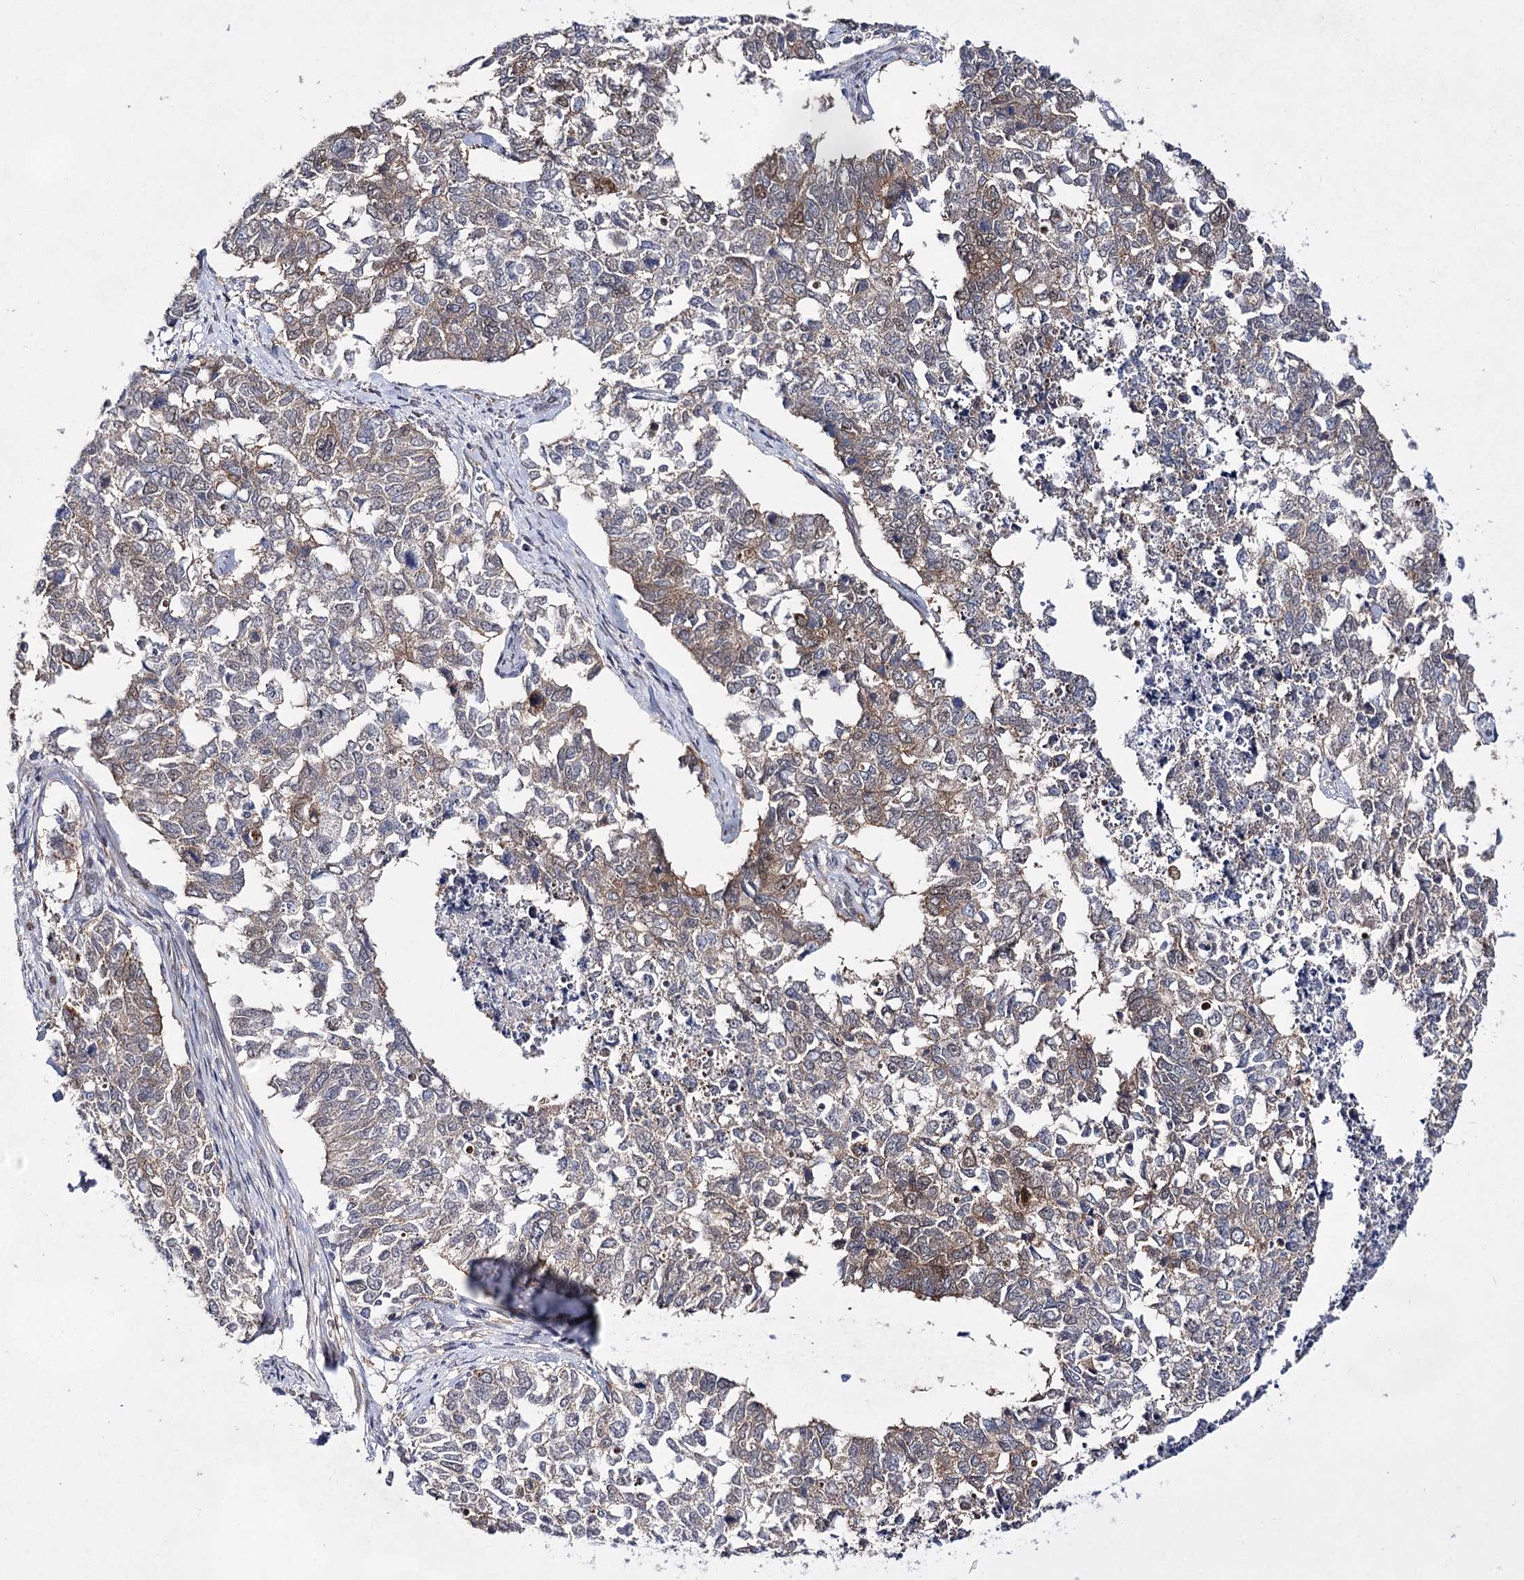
{"staining": {"intensity": "weak", "quantity": "25%-75%", "location": "cytoplasmic/membranous,nuclear"}, "tissue": "cervical cancer", "cell_type": "Tumor cells", "image_type": "cancer", "snomed": [{"axis": "morphology", "description": "Squamous cell carcinoma, NOS"}, {"axis": "topography", "description": "Cervix"}], "caption": "Immunohistochemistry (IHC) (DAB) staining of cervical squamous cell carcinoma displays weak cytoplasmic/membranous and nuclear protein staining in about 25%-75% of tumor cells.", "gene": "UGDH", "patient": {"sex": "female", "age": 63}}